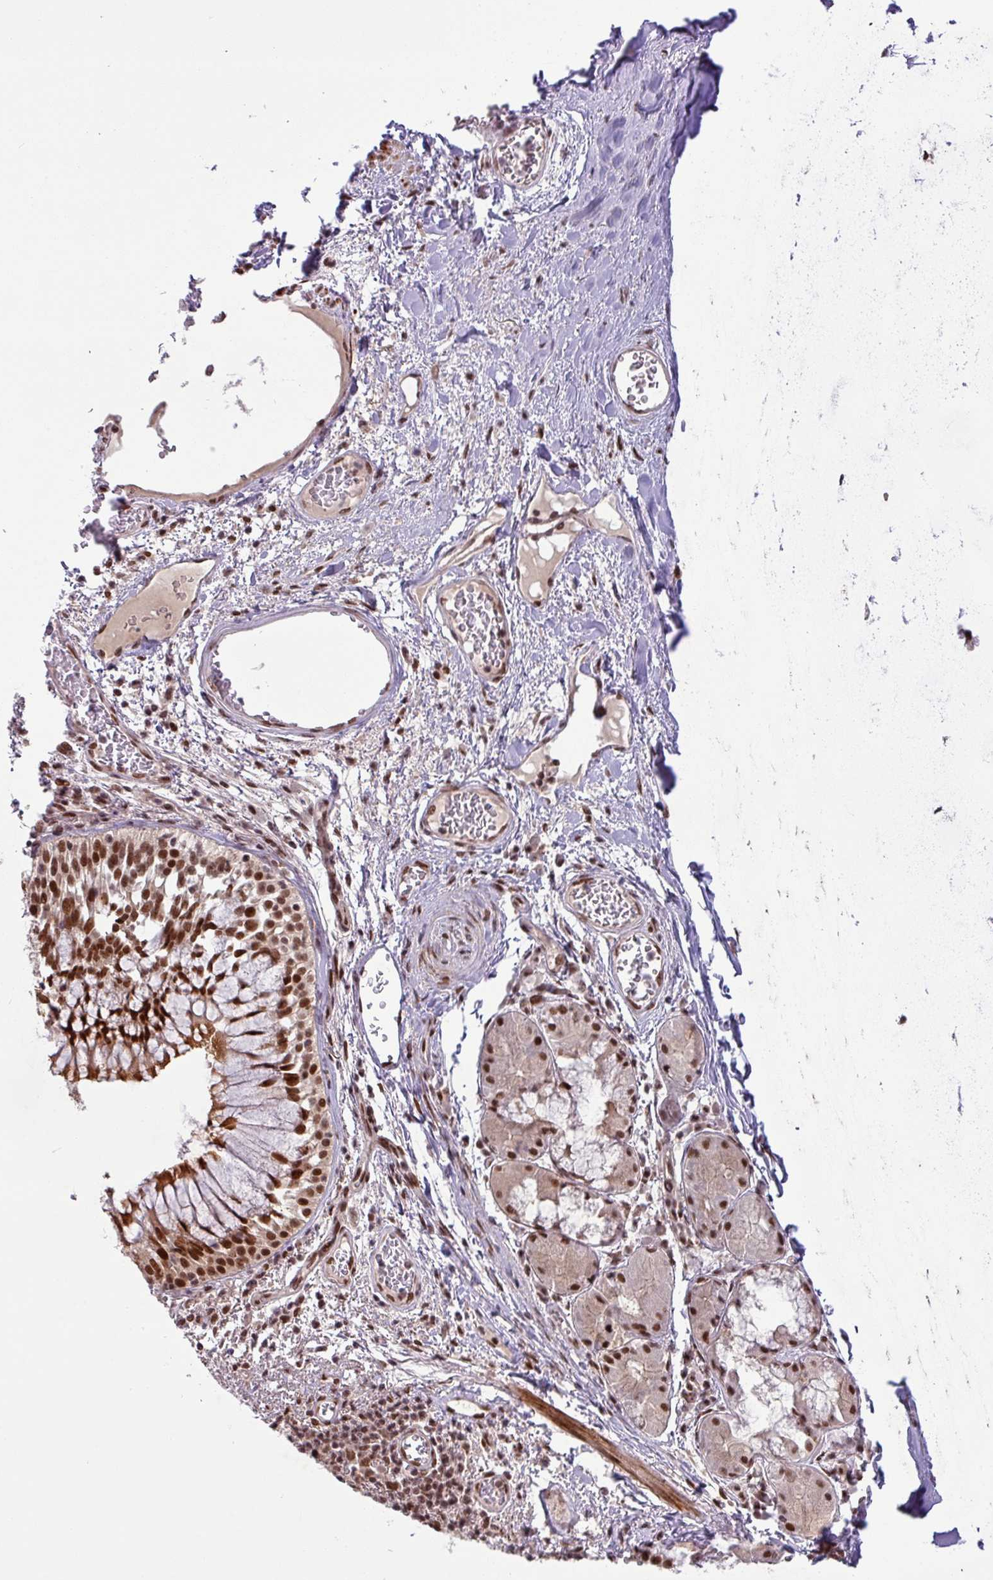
{"staining": {"intensity": "strong", "quantity": ">75%", "location": "cytoplasmic/membranous,nuclear"}, "tissue": "bronchus", "cell_type": "Respiratory epithelial cells", "image_type": "normal", "snomed": [{"axis": "morphology", "description": "Normal tissue, NOS"}, {"axis": "topography", "description": "Cartilage tissue"}, {"axis": "topography", "description": "Bronchus"}], "caption": "This photomicrograph reveals immunohistochemistry (IHC) staining of benign human bronchus, with high strong cytoplasmic/membranous,nuclear expression in approximately >75% of respiratory epithelial cells.", "gene": "SRSF2", "patient": {"sex": "male", "age": 63}}